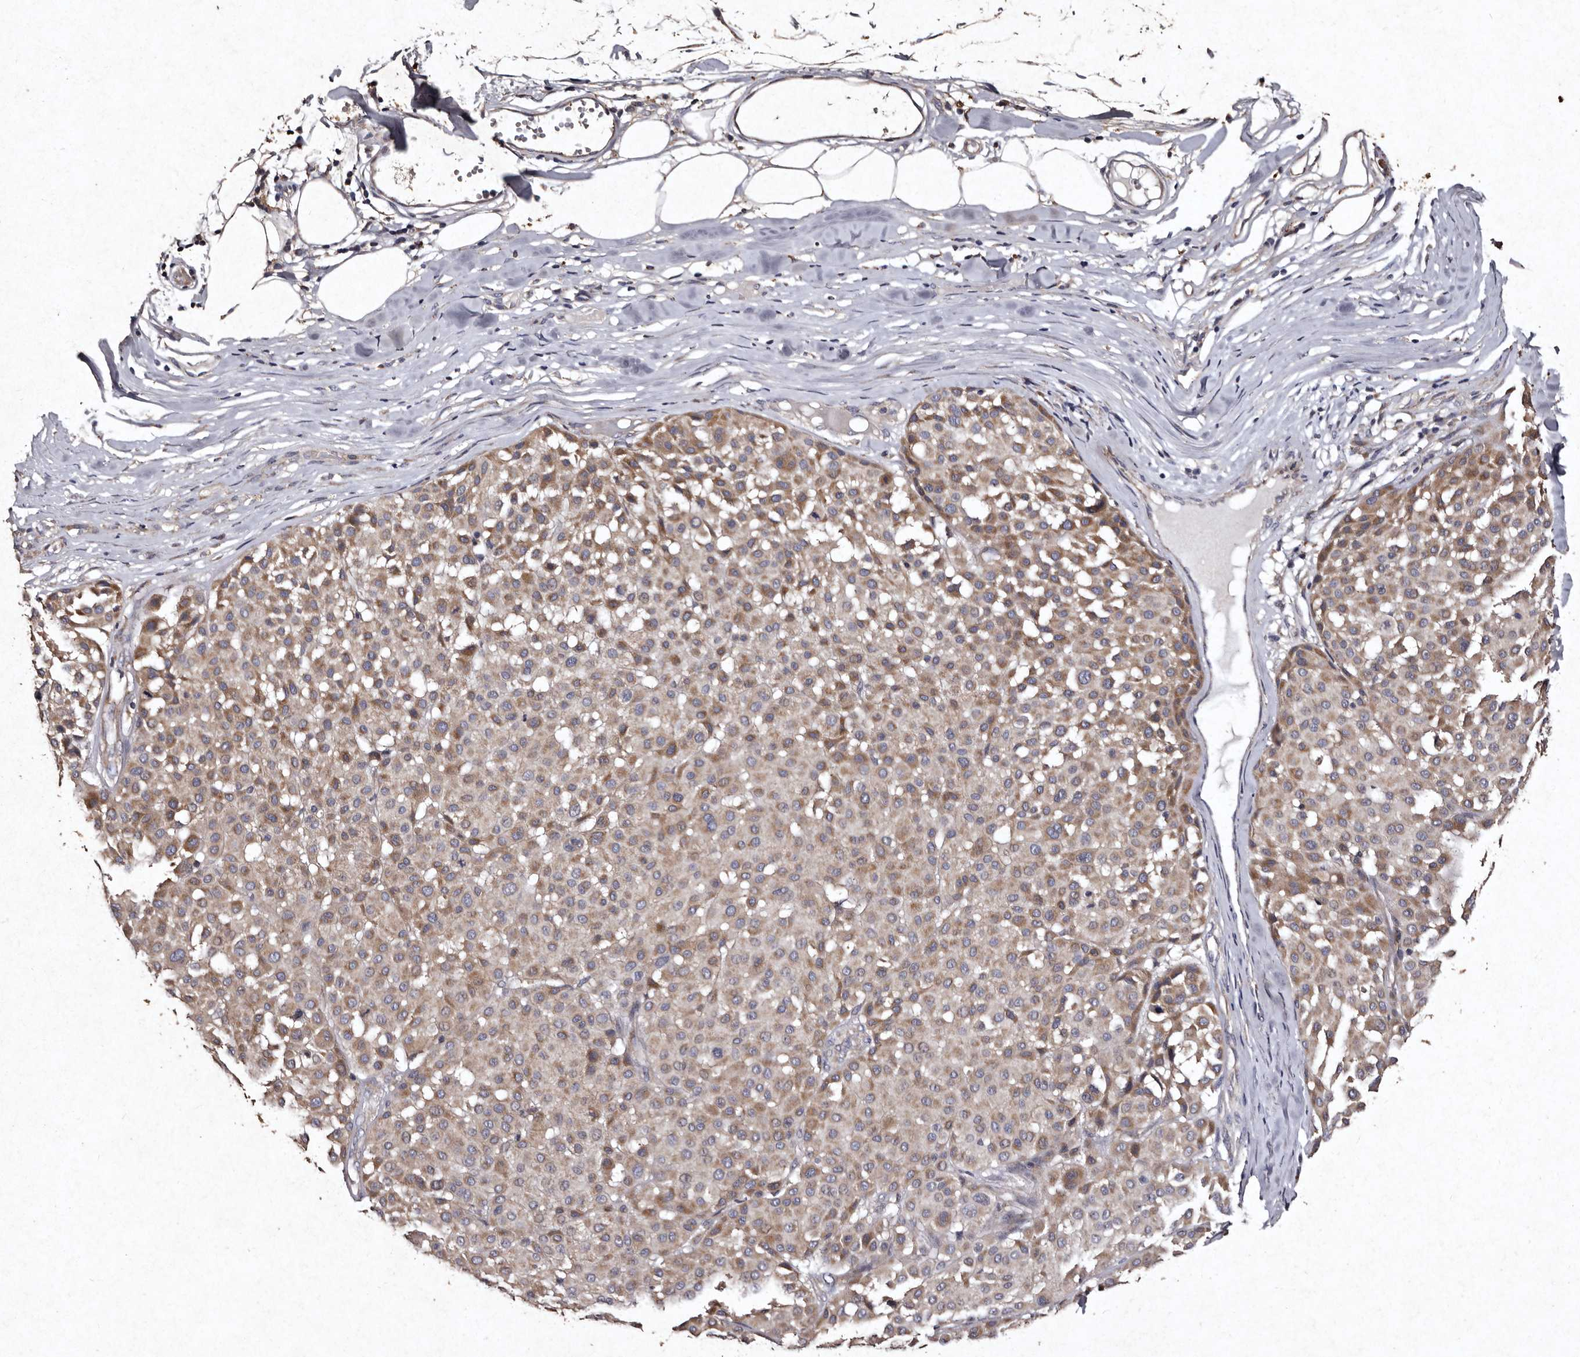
{"staining": {"intensity": "moderate", "quantity": ">75%", "location": "cytoplasmic/membranous"}, "tissue": "melanoma", "cell_type": "Tumor cells", "image_type": "cancer", "snomed": [{"axis": "morphology", "description": "Malignant melanoma, Metastatic site"}, {"axis": "topography", "description": "Soft tissue"}], "caption": "Melanoma tissue reveals moderate cytoplasmic/membranous staining in about >75% of tumor cells, visualized by immunohistochemistry. Nuclei are stained in blue.", "gene": "TFB1M", "patient": {"sex": "male", "age": 41}}